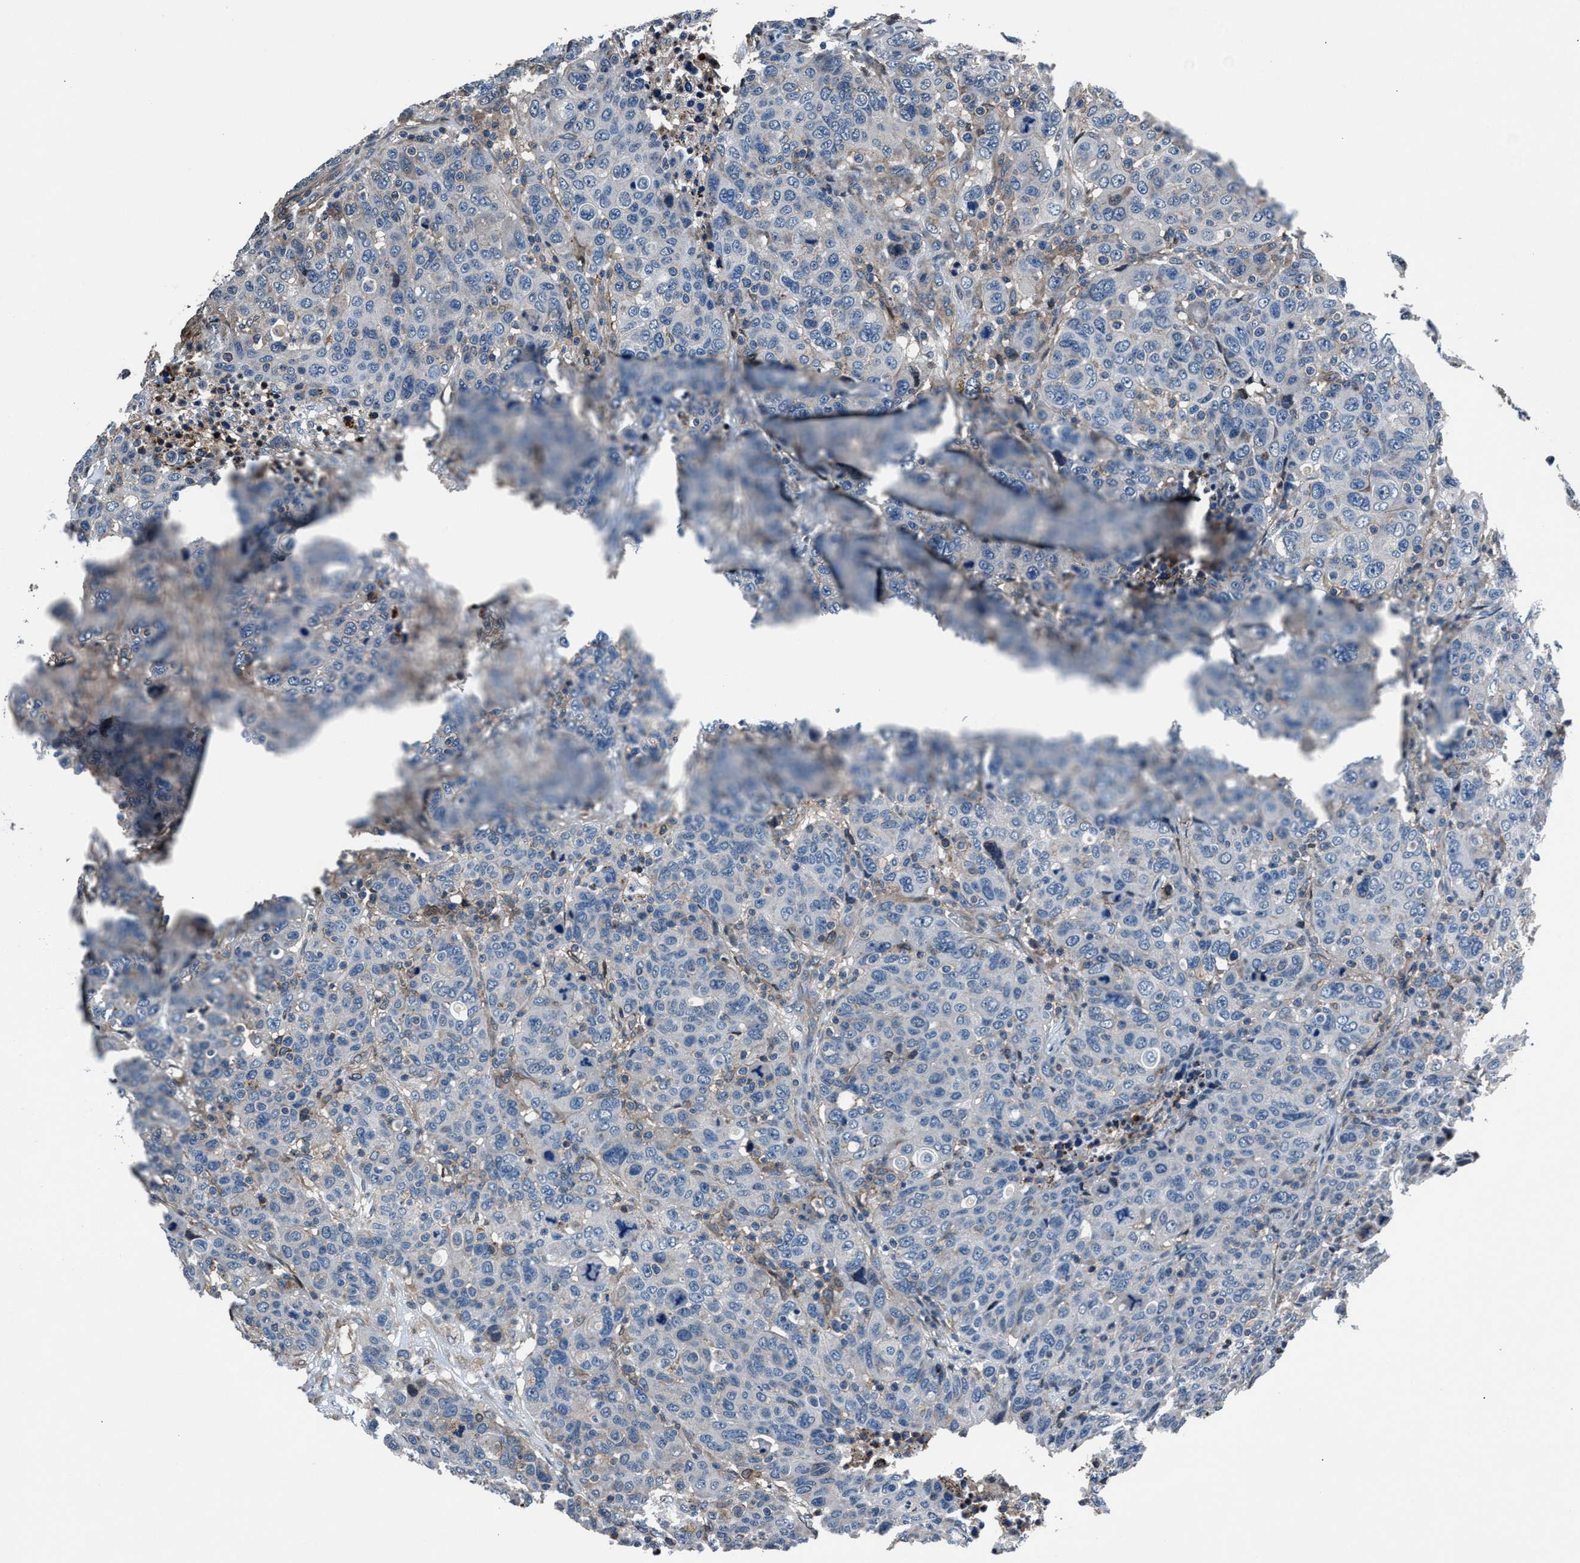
{"staining": {"intensity": "weak", "quantity": "<25%", "location": "cytoplasmic/membranous"}, "tissue": "breast cancer", "cell_type": "Tumor cells", "image_type": "cancer", "snomed": [{"axis": "morphology", "description": "Duct carcinoma"}, {"axis": "topography", "description": "Breast"}], "caption": "IHC of breast cancer (invasive ductal carcinoma) exhibits no expression in tumor cells. (Stains: DAB (3,3'-diaminobenzidine) IHC with hematoxylin counter stain, Microscopy: brightfield microscopy at high magnification).", "gene": "MFSD11", "patient": {"sex": "female", "age": 37}}